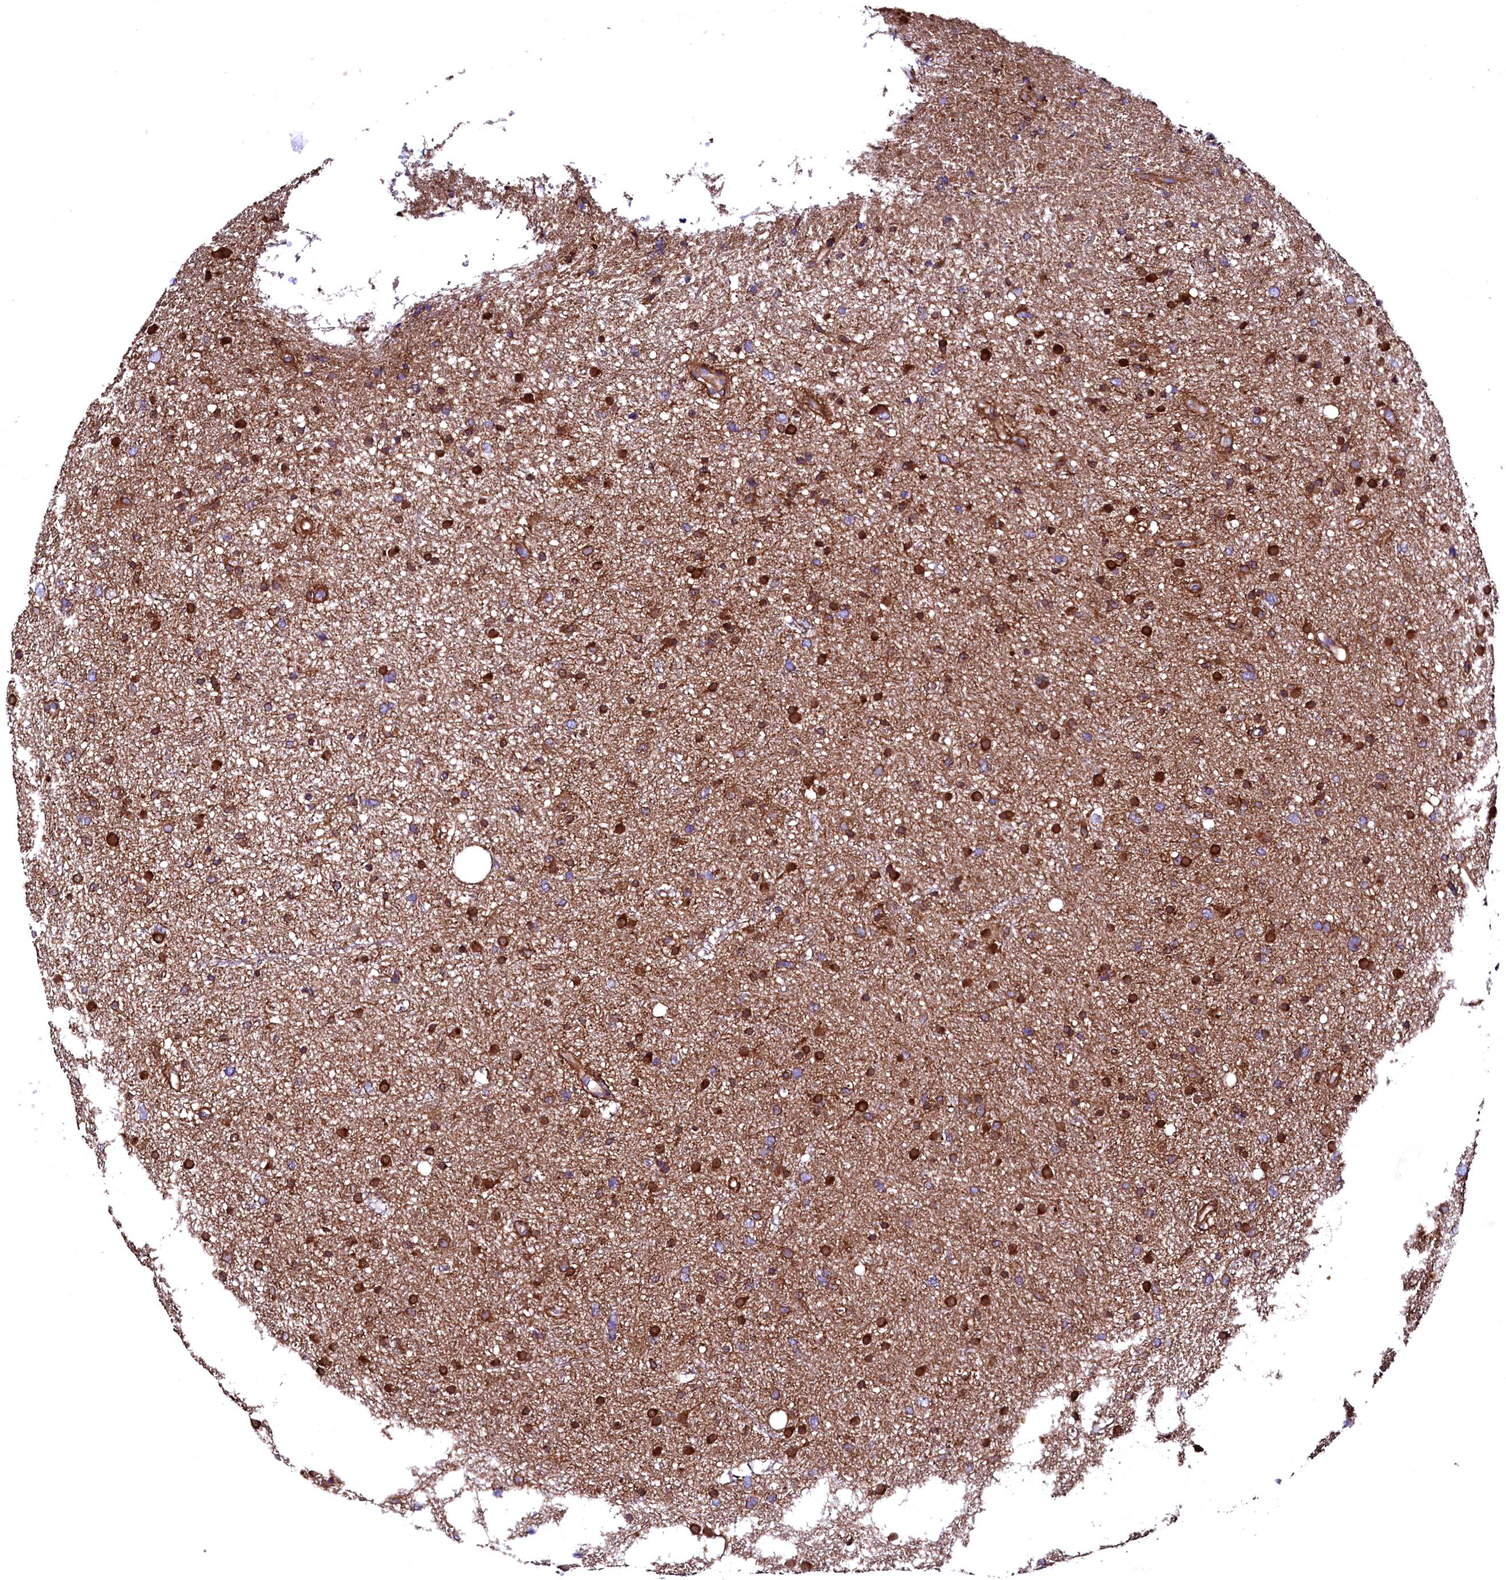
{"staining": {"intensity": "moderate", "quantity": ">75%", "location": "cytoplasmic/membranous"}, "tissue": "glioma", "cell_type": "Tumor cells", "image_type": "cancer", "snomed": [{"axis": "morphology", "description": "Glioma, malignant, Low grade"}, {"axis": "topography", "description": "Cerebral cortex"}], "caption": "Immunohistochemistry (IHC) of human malignant glioma (low-grade) displays medium levels of moderate cytoplasmic/membranous positivity in about >75% of tumor cells.", "gene": "STAMBPL1", "patient": {"sex": "female", "age": 39}}